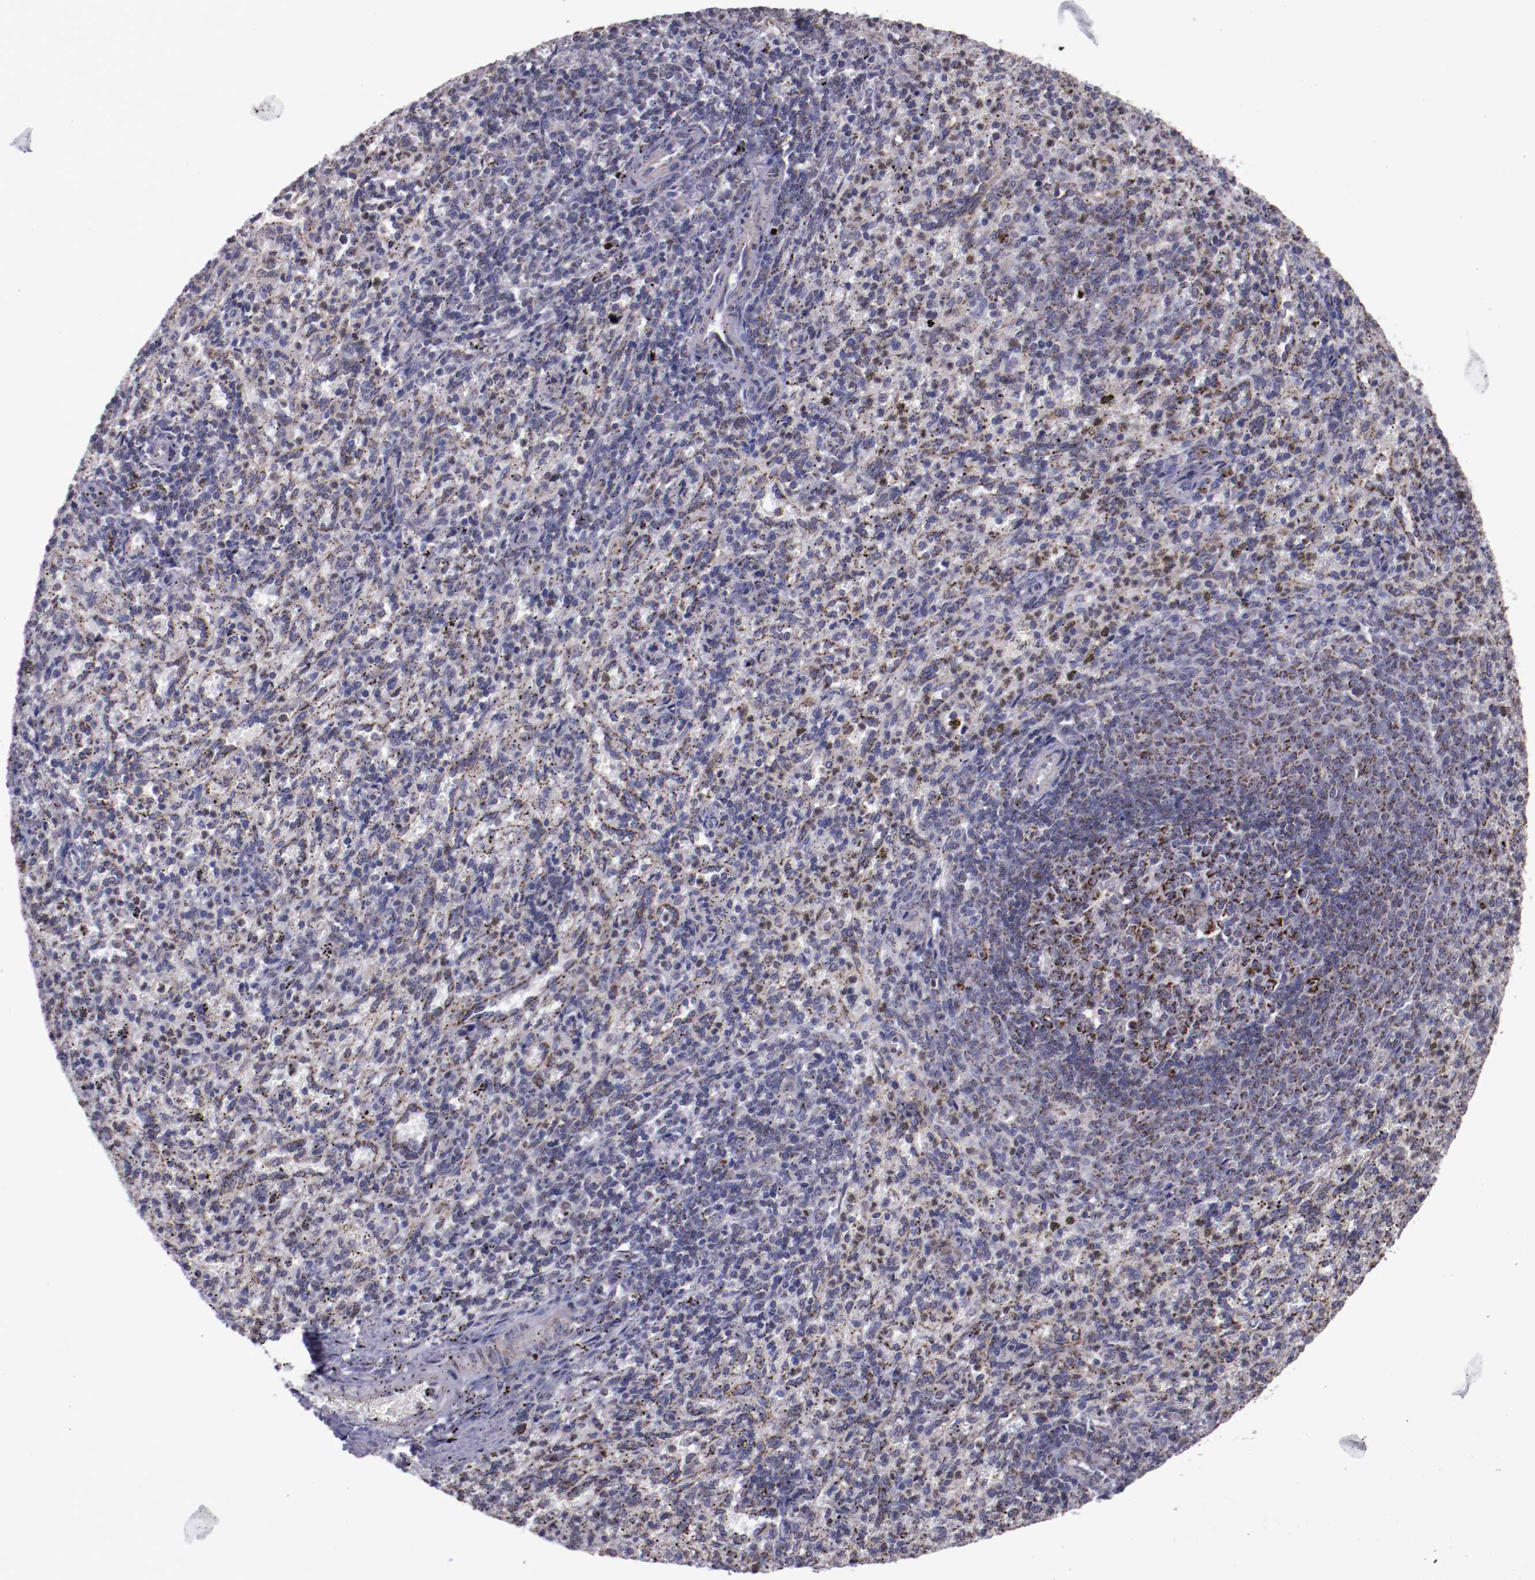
{"staining": {"intensity": "moderate", "quantity": "<25%", "location": "cytoplasmic/membranous"}, "tissue": "spleen", "cell_type": "Cells in red pulp", "image_type": "normal", "snomed": [{"axis": "morphology", "description": "Normal tissue, NOS"}, {"axis": "topography", "description": "Spleen"}], "caption": "Unremarkable spleen displays moderate cytoplasmic/membranous expression in about <25% of cells in red pulp.", "gene": "LONP1", "patient": {"sex": "female", "age": 10}}